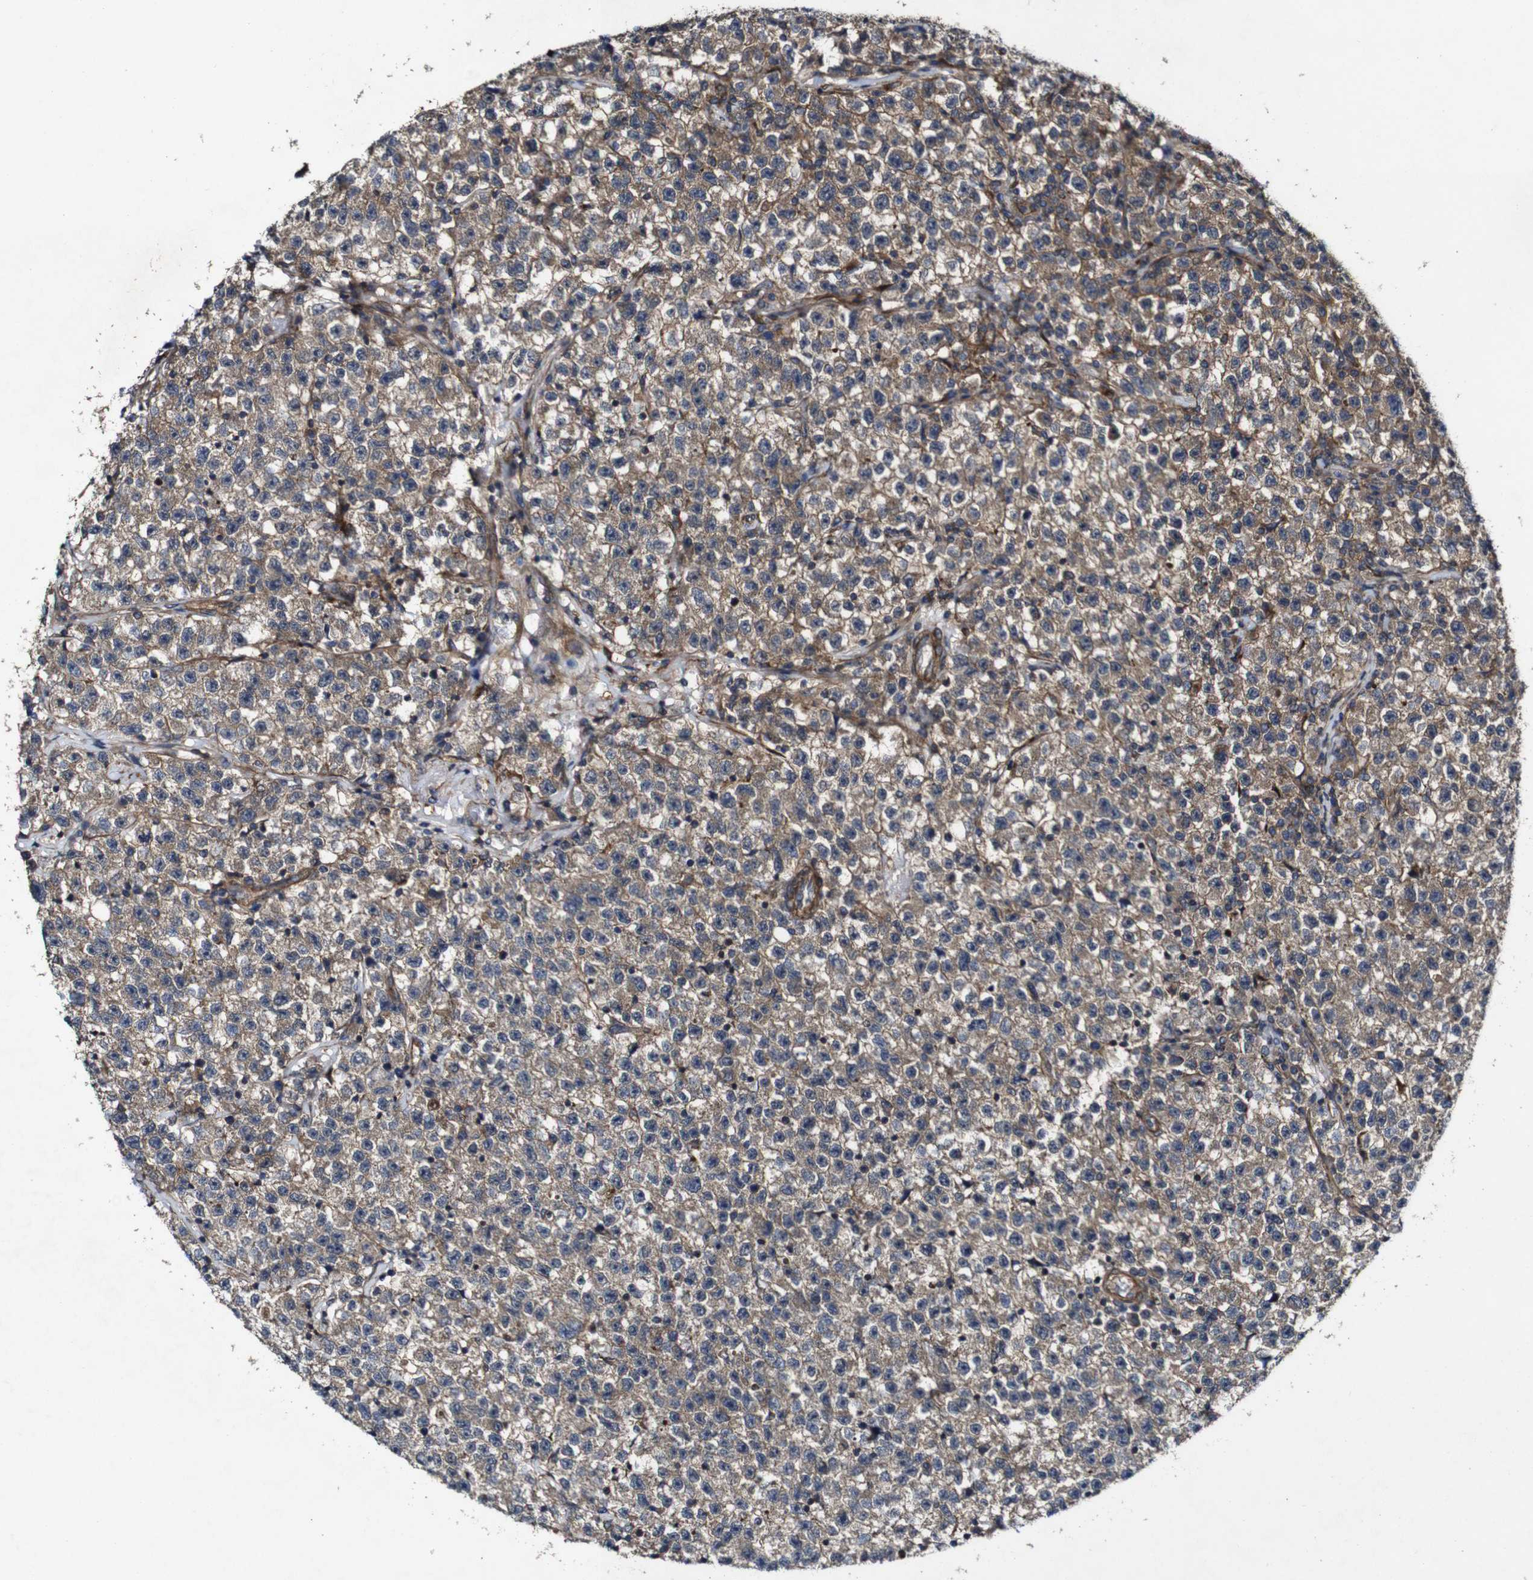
{"staining": {"intensity": "moderate", "quantity": ">75%", "location": "cytoplasmic/membranous"}, "tissue": "testis cancer", "cell_type": "Tumor cells", "image_type": "cancer", "snomed": [{"axis": "morphology", "description": "Seminoma, NOS"}, {"axis": "topography", "description": "Testis"}], "caption": "This is an image of IHC staining of testis cancer, which shows moderate staining in the cytoplasmic/membranous of tumor cells.", "gene": "GSDME", "patient": {"sex": "male", "age": 22}}